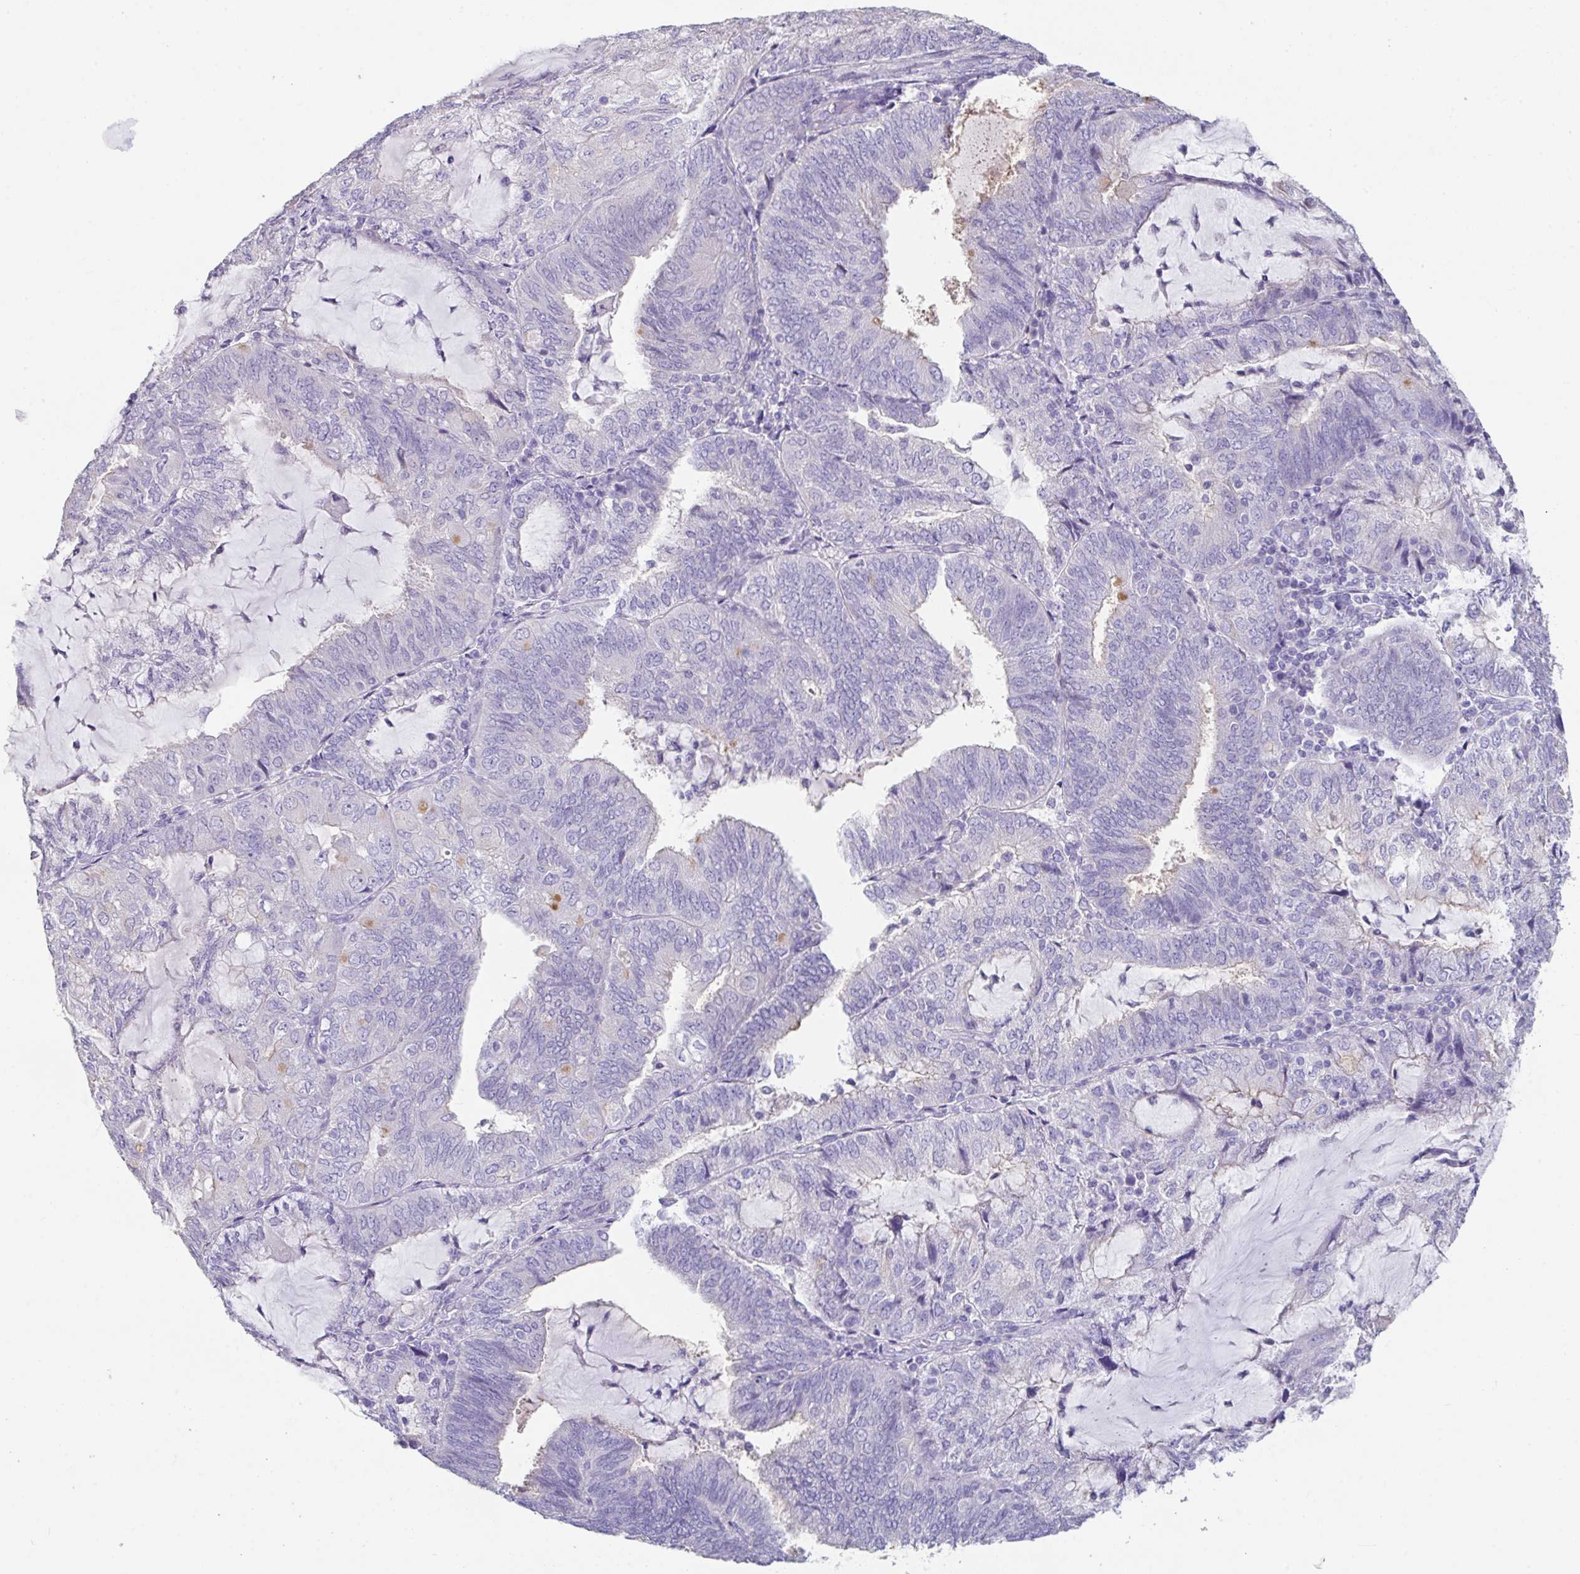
{"staining": {"intensity": "negative", "quantity": "none", "location": "none"}, "tissue": "endometrial cancer", "cell_type": "Tumor cells", "image_type": "cancer", "snomed": [{"axis": "morphology", "description": "Adenocarcinoma, NOS"}, {"axis": "topography", "description": "Endometrium"}], "caption": "Tumor cells show no significant positivity in endometrial cancer.", "gene": "SLC44A4", "patient": {"sex": "female", "age": 81}}